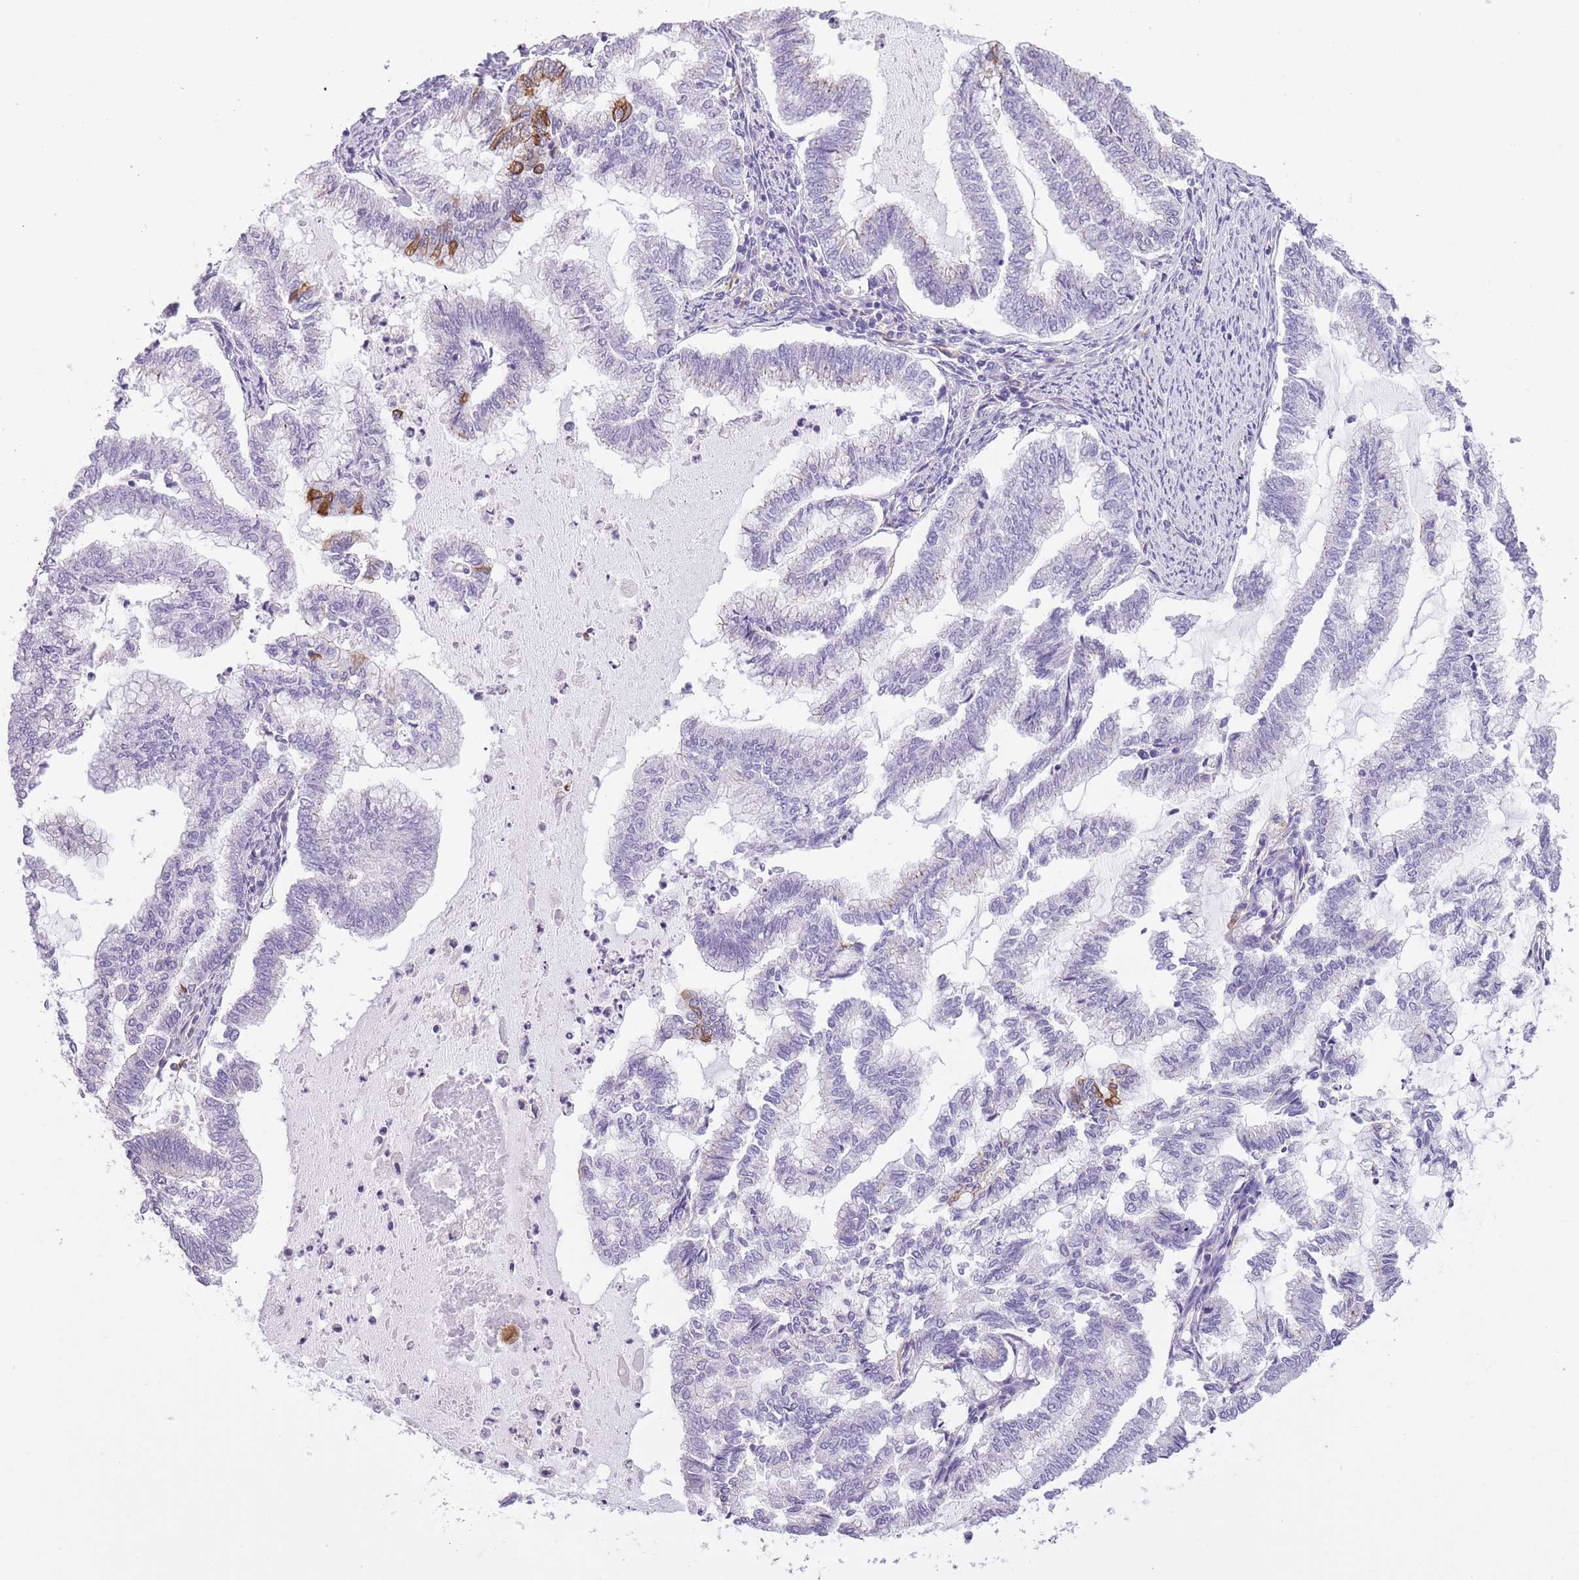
{"staining": {"intensity": "strong", "quantity": "<25%", "location": "cytoplasmic/membranous"}, "tissue": "endometrial cancer", "cell_type": "Tumor cells", "image_type": "cancer", "snomed": [{"axis": "morphology", "description": "Adenocarcinoma, NOS"}, {"axis": "topography", "description": "Endometrium"}], "caption": "There is medium levels of strong cytoplasmic/membranous expression in tumor cells of endometrial cancer, as demonstrated by immunohistochemical staining (brown color).", "gene": "RADX", "patient": {"sex": "female", "age": 79}}